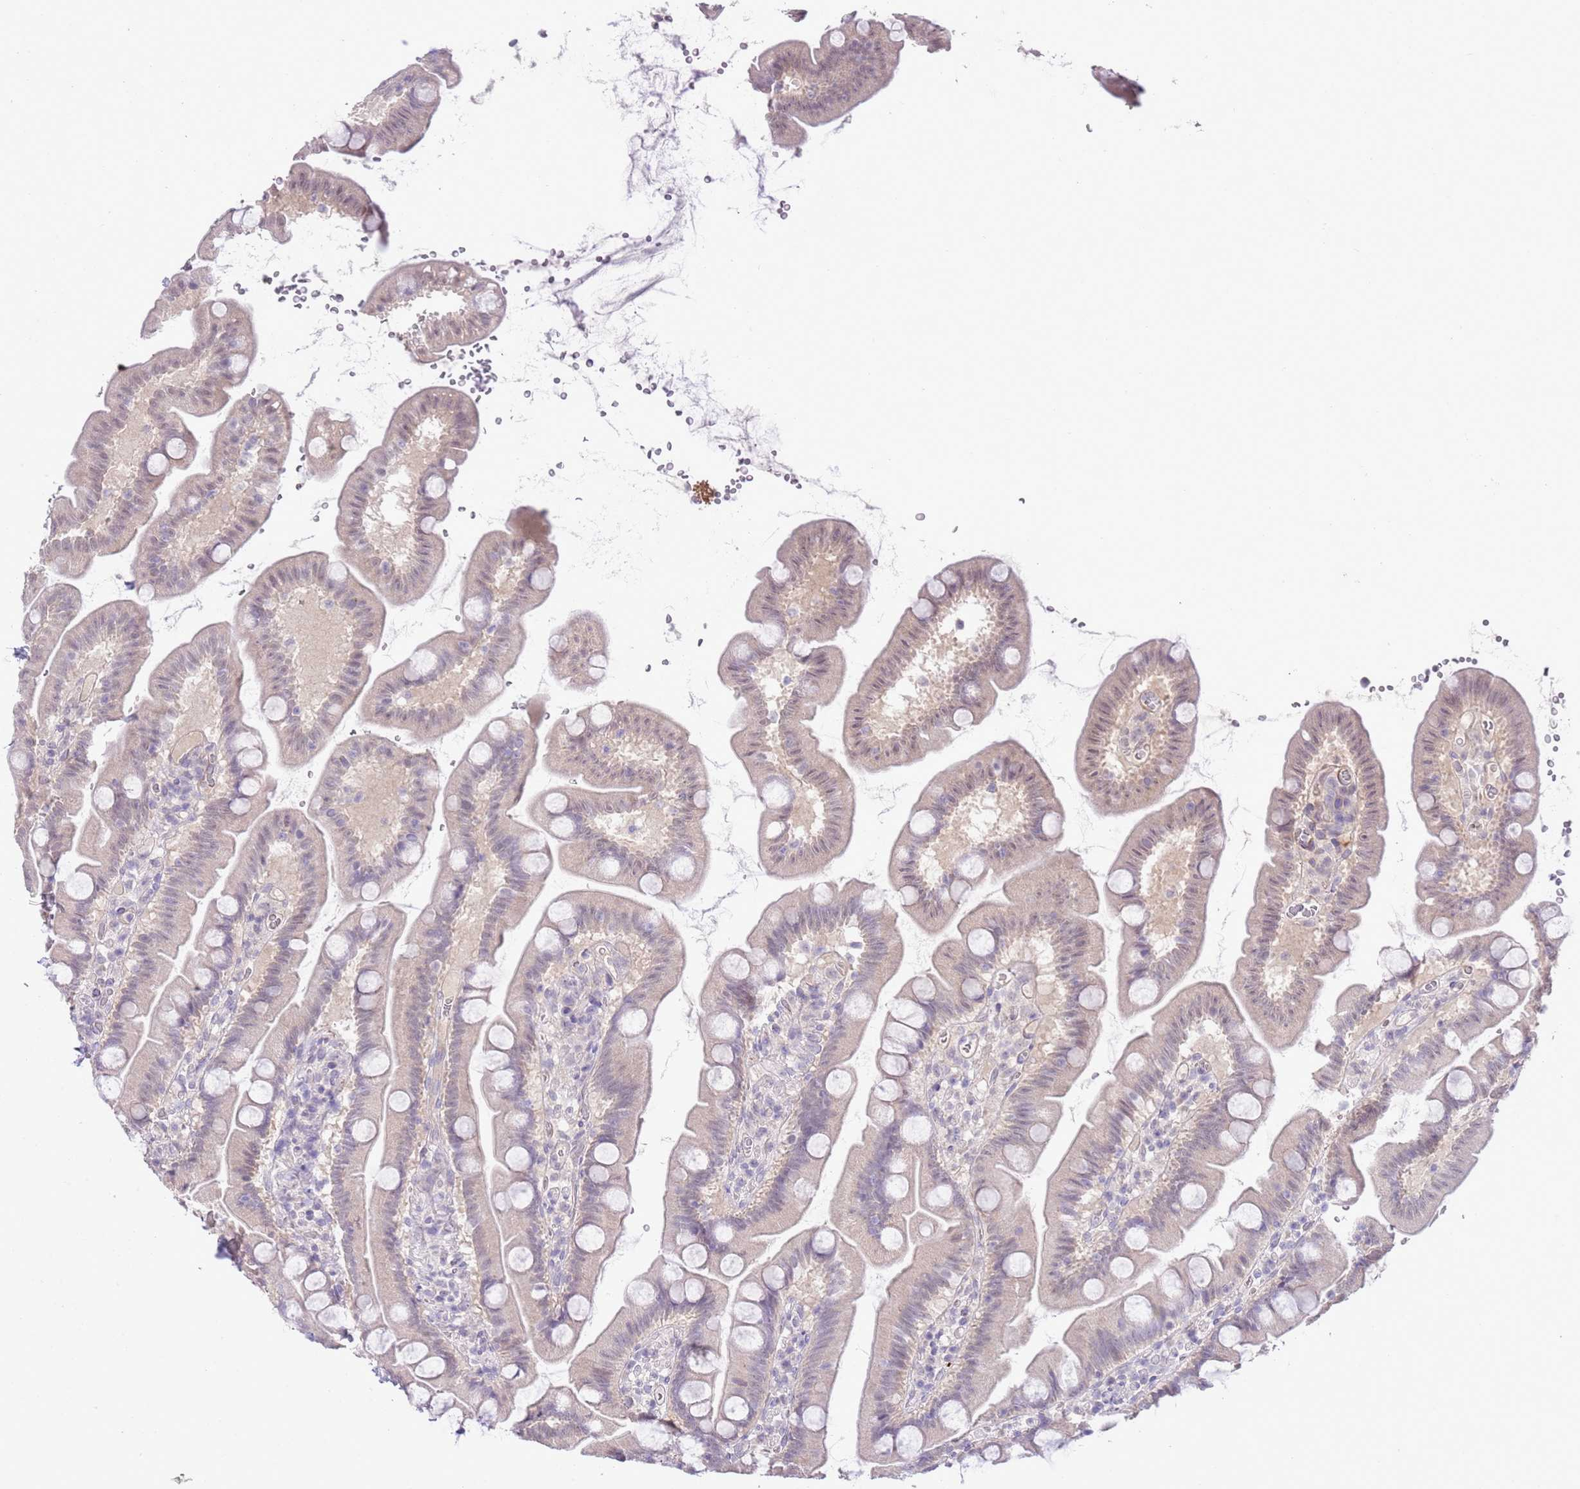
{"staining": {"intensity": "weak", "quantity": "<25%", "location": "cytoplasmic/membranous"}, "tissue": "small intestine", "cell_type": "Glandular cells", "image_type": "normal", "snomed": [{"axis": "morphology", "description": "Normal tissue, NOS"}, {"axis": "topography", "description": "Small intestine"}], "caption": "This histopathology image is of normal small intestine stained with IHC to label a protein in brown with the nuclei are counter-stained blue. There is no expression in glandular cells. (Immunohistochemistry (ihc), brightfield microscopy, high magnification).", "gene": "MIDN", "patient": {"sex": "female", "age": 68}}